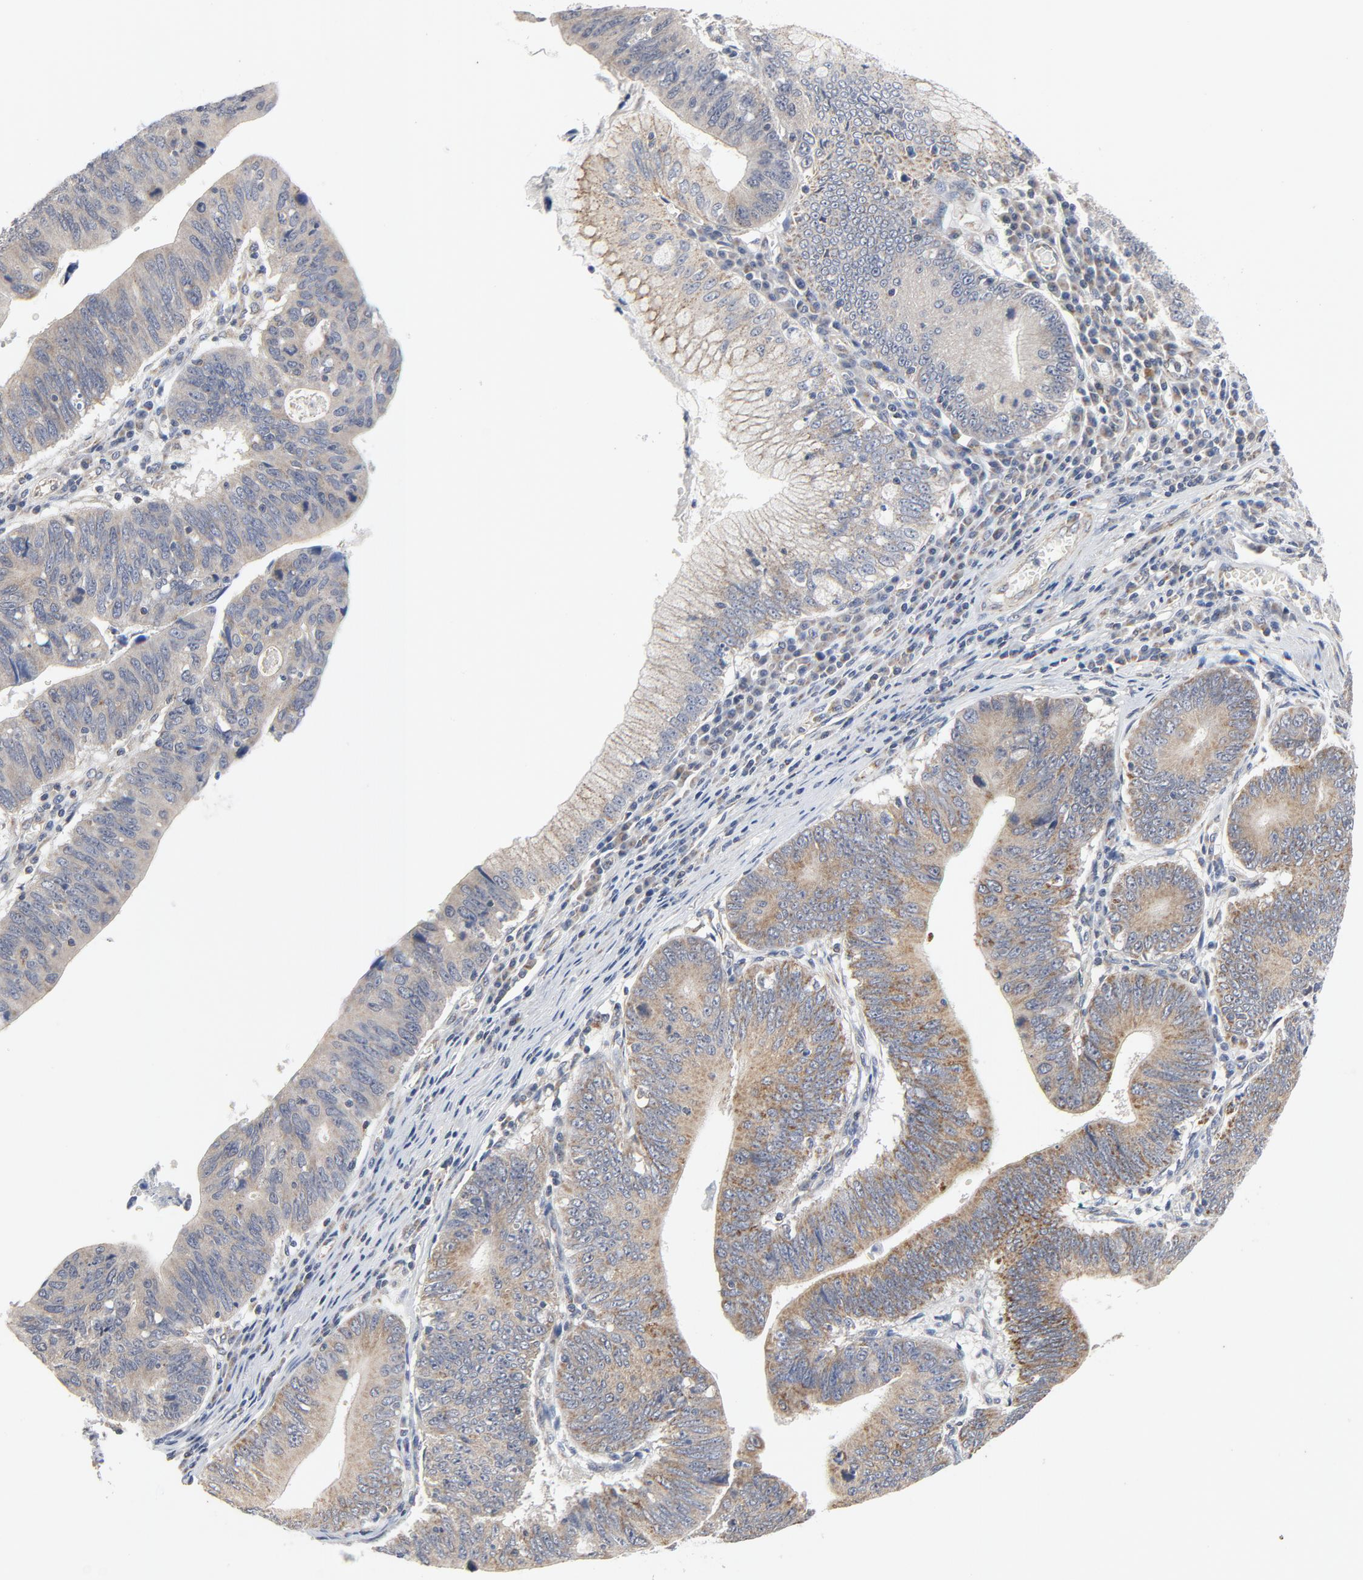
{"staining": {"intensity": "moderate", "quantity": ">75%", "location": "cytoplasmic/membranous"}, "tissue": "stomach cancer", "cell_type": "Tumor cells", "image_type": "cancer", "snomed": [{"axis": "morphology", "description": "Adenocarcinoma, NOS"}, {"axis": "topography", "description": "Stomach"}], "caption": "High-magnification brightfield microscopy of stomach adenocarcinoma stained with DAB (3,3'-diaminobenzidine) (brown) and counterstained with hematoxylin (blue). tumor cells exhibit moderate cytoplasmic/membranous positivity is present in approximately>75% of cells.", "gene": "C14orf119", "patient": {"sex": "male", "age": 59}}